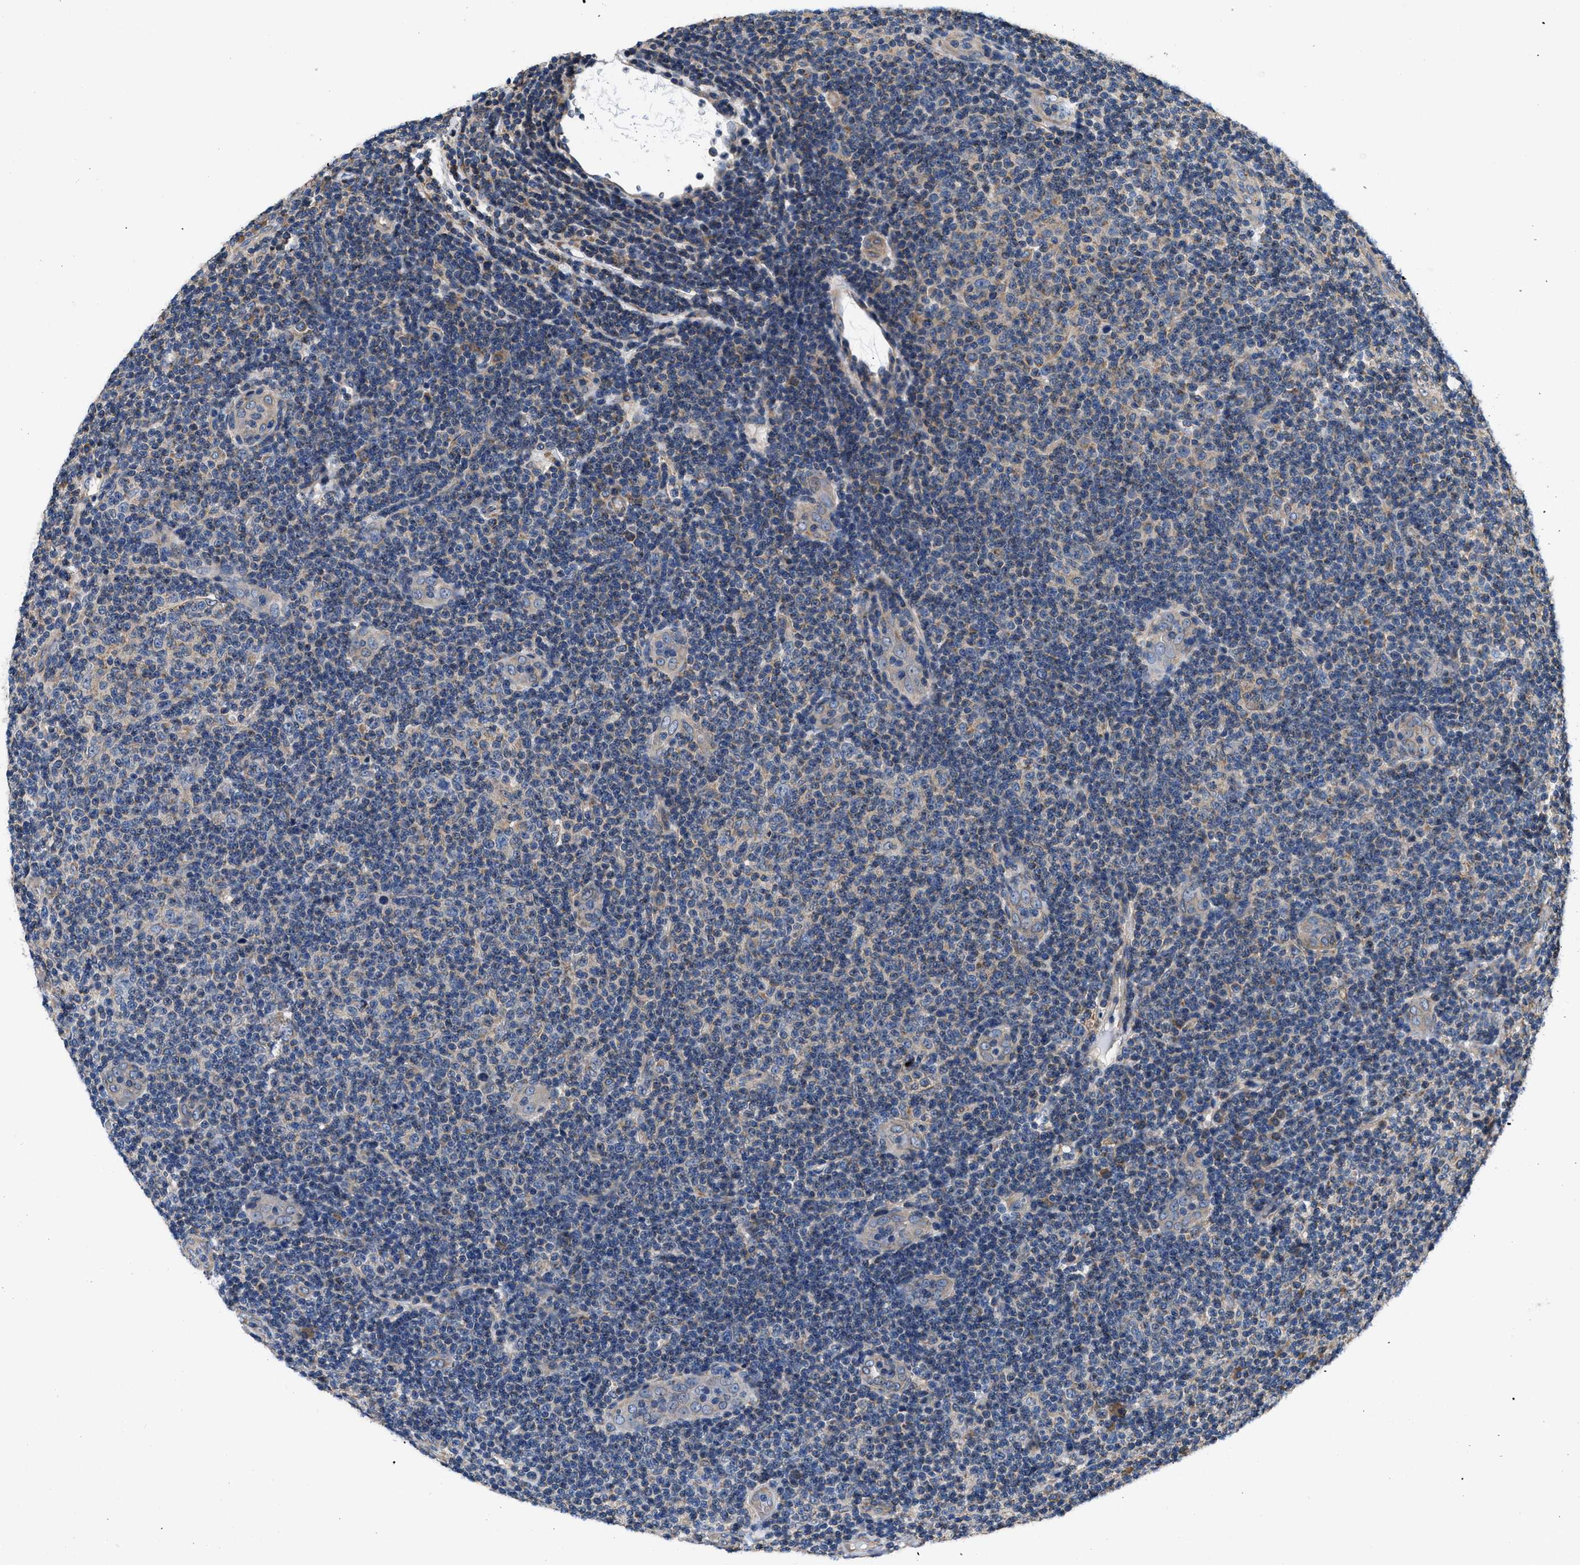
{"staining": {"intensity": "negative", "quantity": "none", "location": "none"}, "tissue": "lymphoma", "cell_type": "Tumor cells", "image_type": "cancer", "snomed": [{"axis": "morphology", "description": "Malignant lymphoma, non-Hodgkin's type, Low grade"}, {"axis": "topography", "description": "Lymph node"}], "caption": "High power microscopy histopathology image of an immunohistochemistry (IHC) micrograph of low-grade malignant lymphoma, non-Hodgkin's type, revealing no significant positivity in tumor cells.", "gene": "CEP128", "patient": {"sex": "male", "age": 83}}